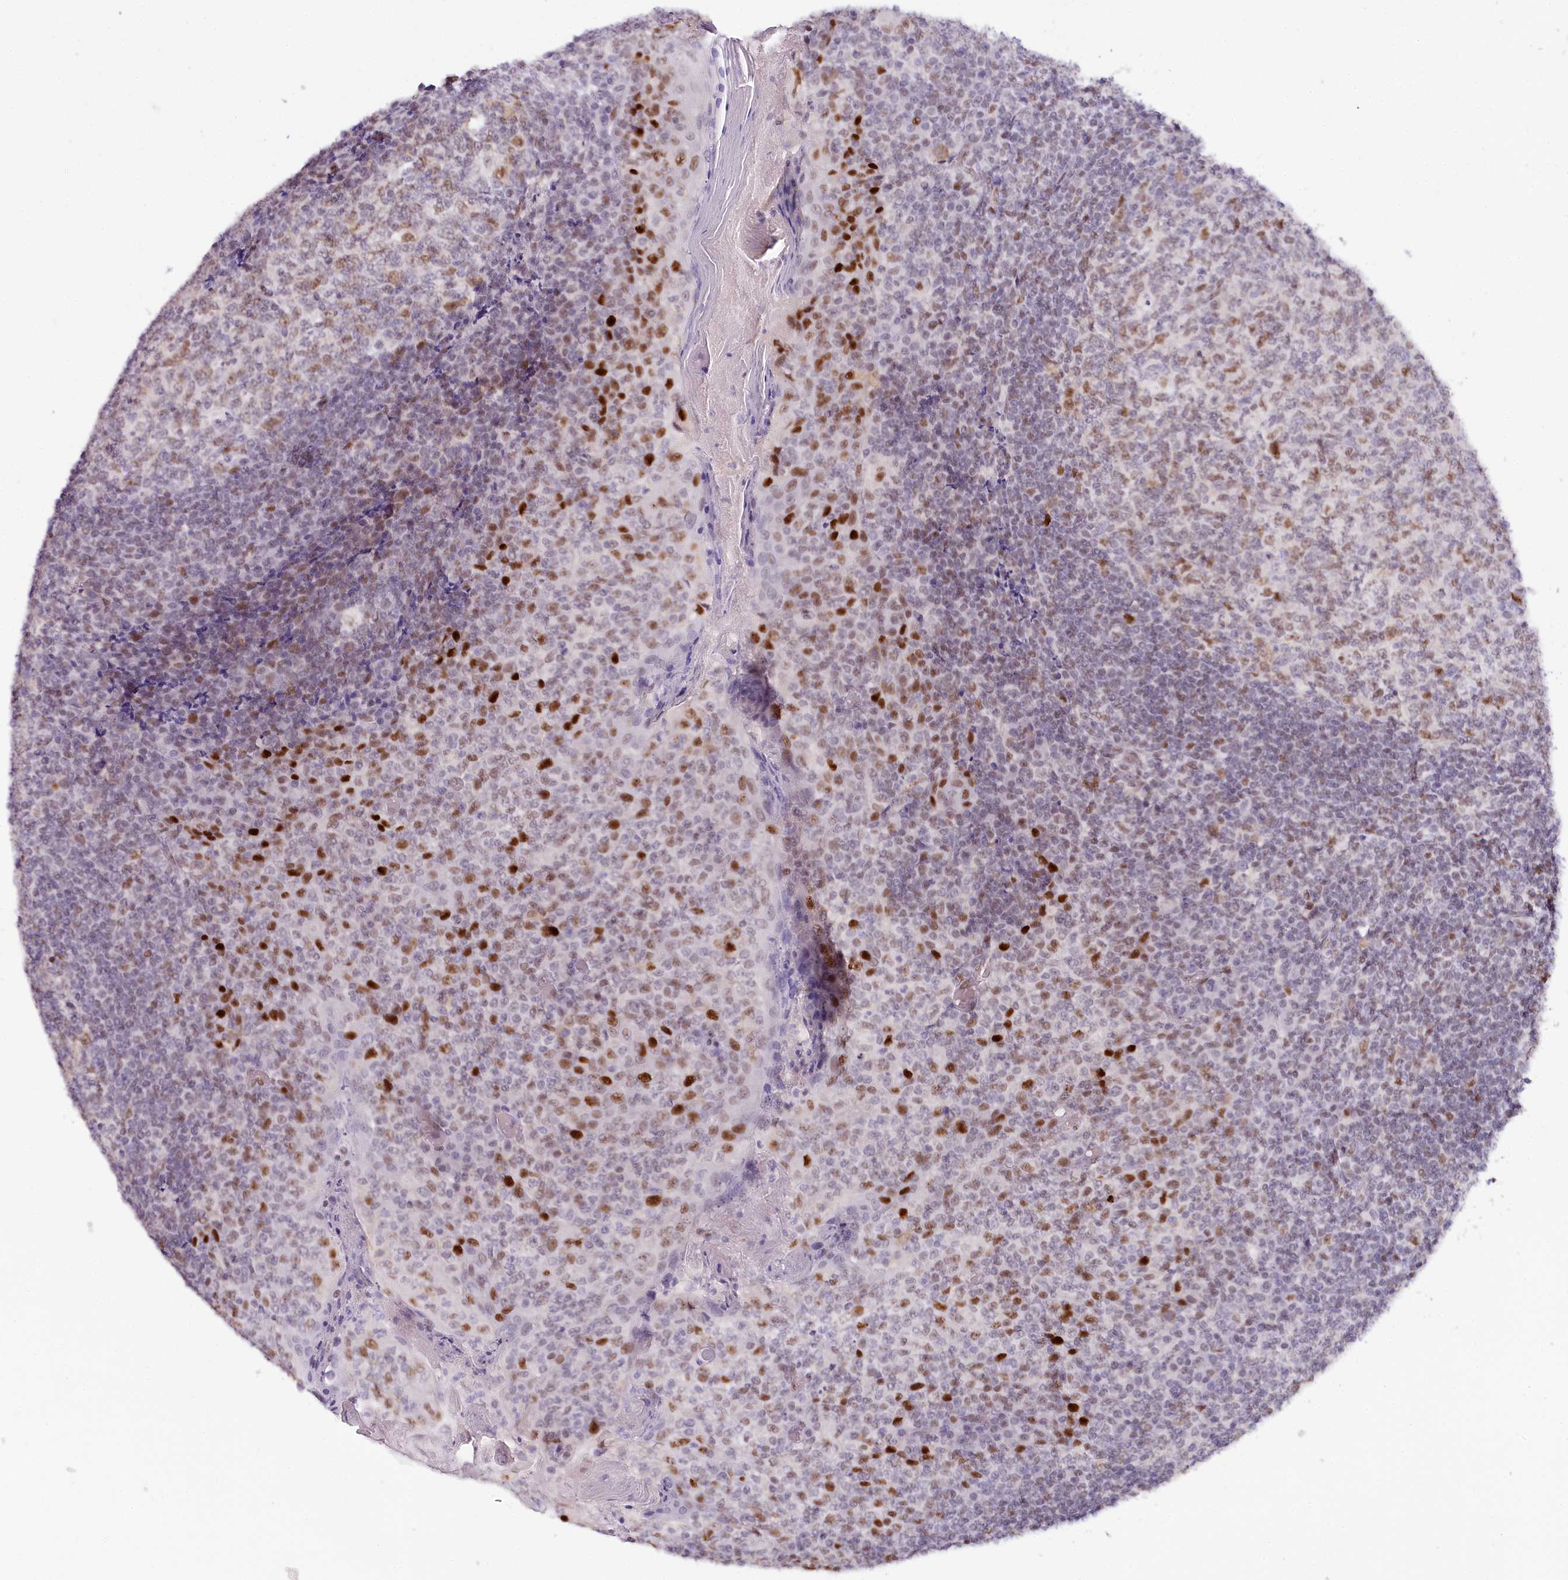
{"staining": {"intensity": "moderate", "quantity": "25%-75%", "location": "nuclear"}, "tissue": "tonsil", "cell_type": "Germinal center cells", "image_type": "normal", "snomed": [{"axis": "morphology", "description": "Normal tissue, NOS"}, {"axis": "topography", "description": "Tonsil"}], "caption": "Germinal center cells exhibit moderate nuclear staining in approximately 25%-75% of cells in normal tonsil.", "gene": "TP53", "patient": {"sex": "female", "age": 19}}